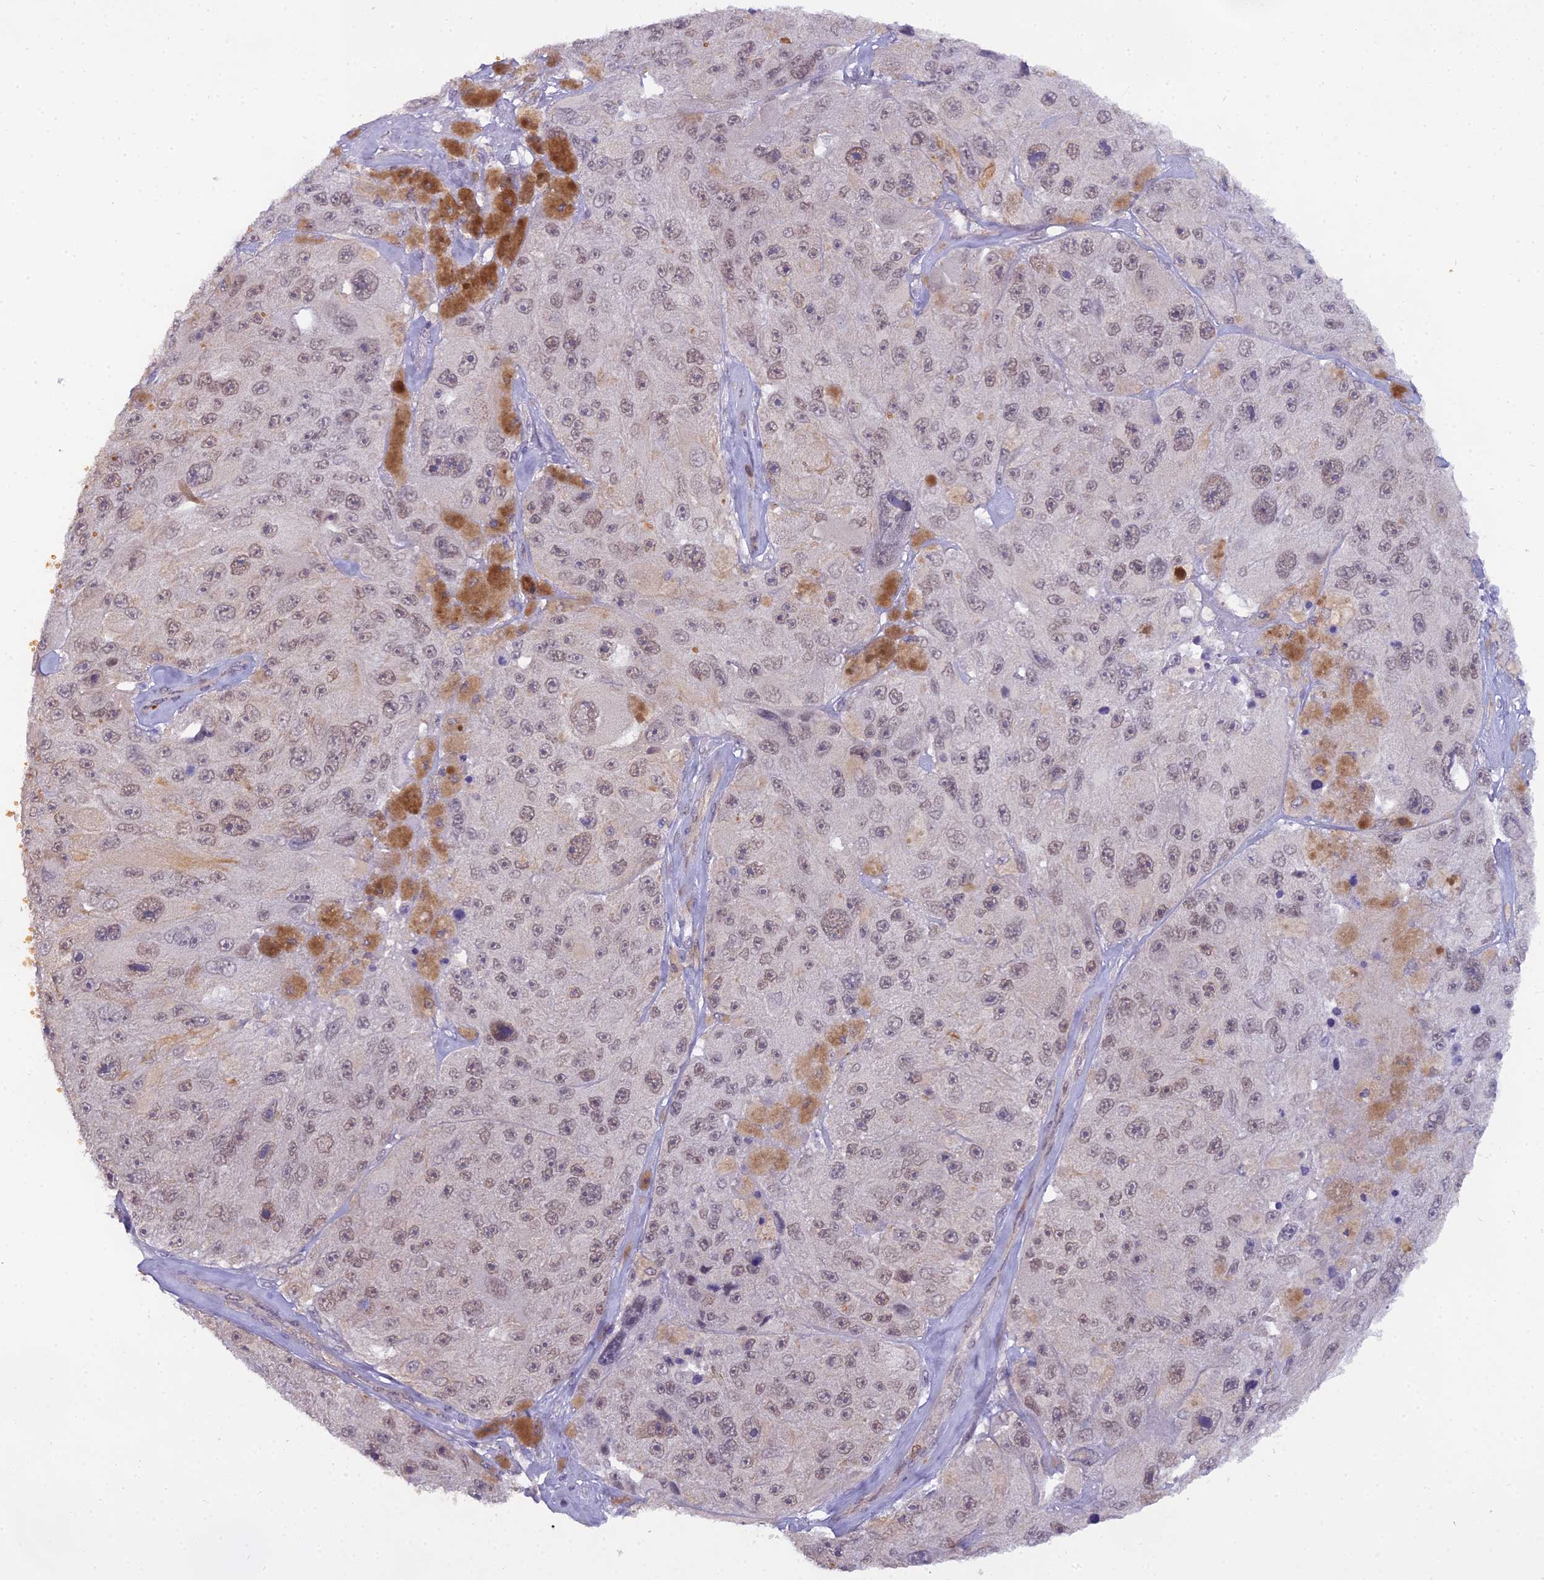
{"staining": {"intensity": "weak", "quantity": ">75%", "location": "nuclear"}, "tissue": "melanoma", "cell_type": "Tumor cells", "image_type": "cancer", "snomed": [{"axis": "morphology", "description": "Malignant melanoma, Metastatic site"}, {"axis": "topography", "description": "Lymph node"}], "caption": "Protein analysis of melanoma tissue demonstrates weak nuclear staining in approximately >75% of tumor cells.", "gene": "BLNK", "patient": {"sex": "male", "age": 62}}